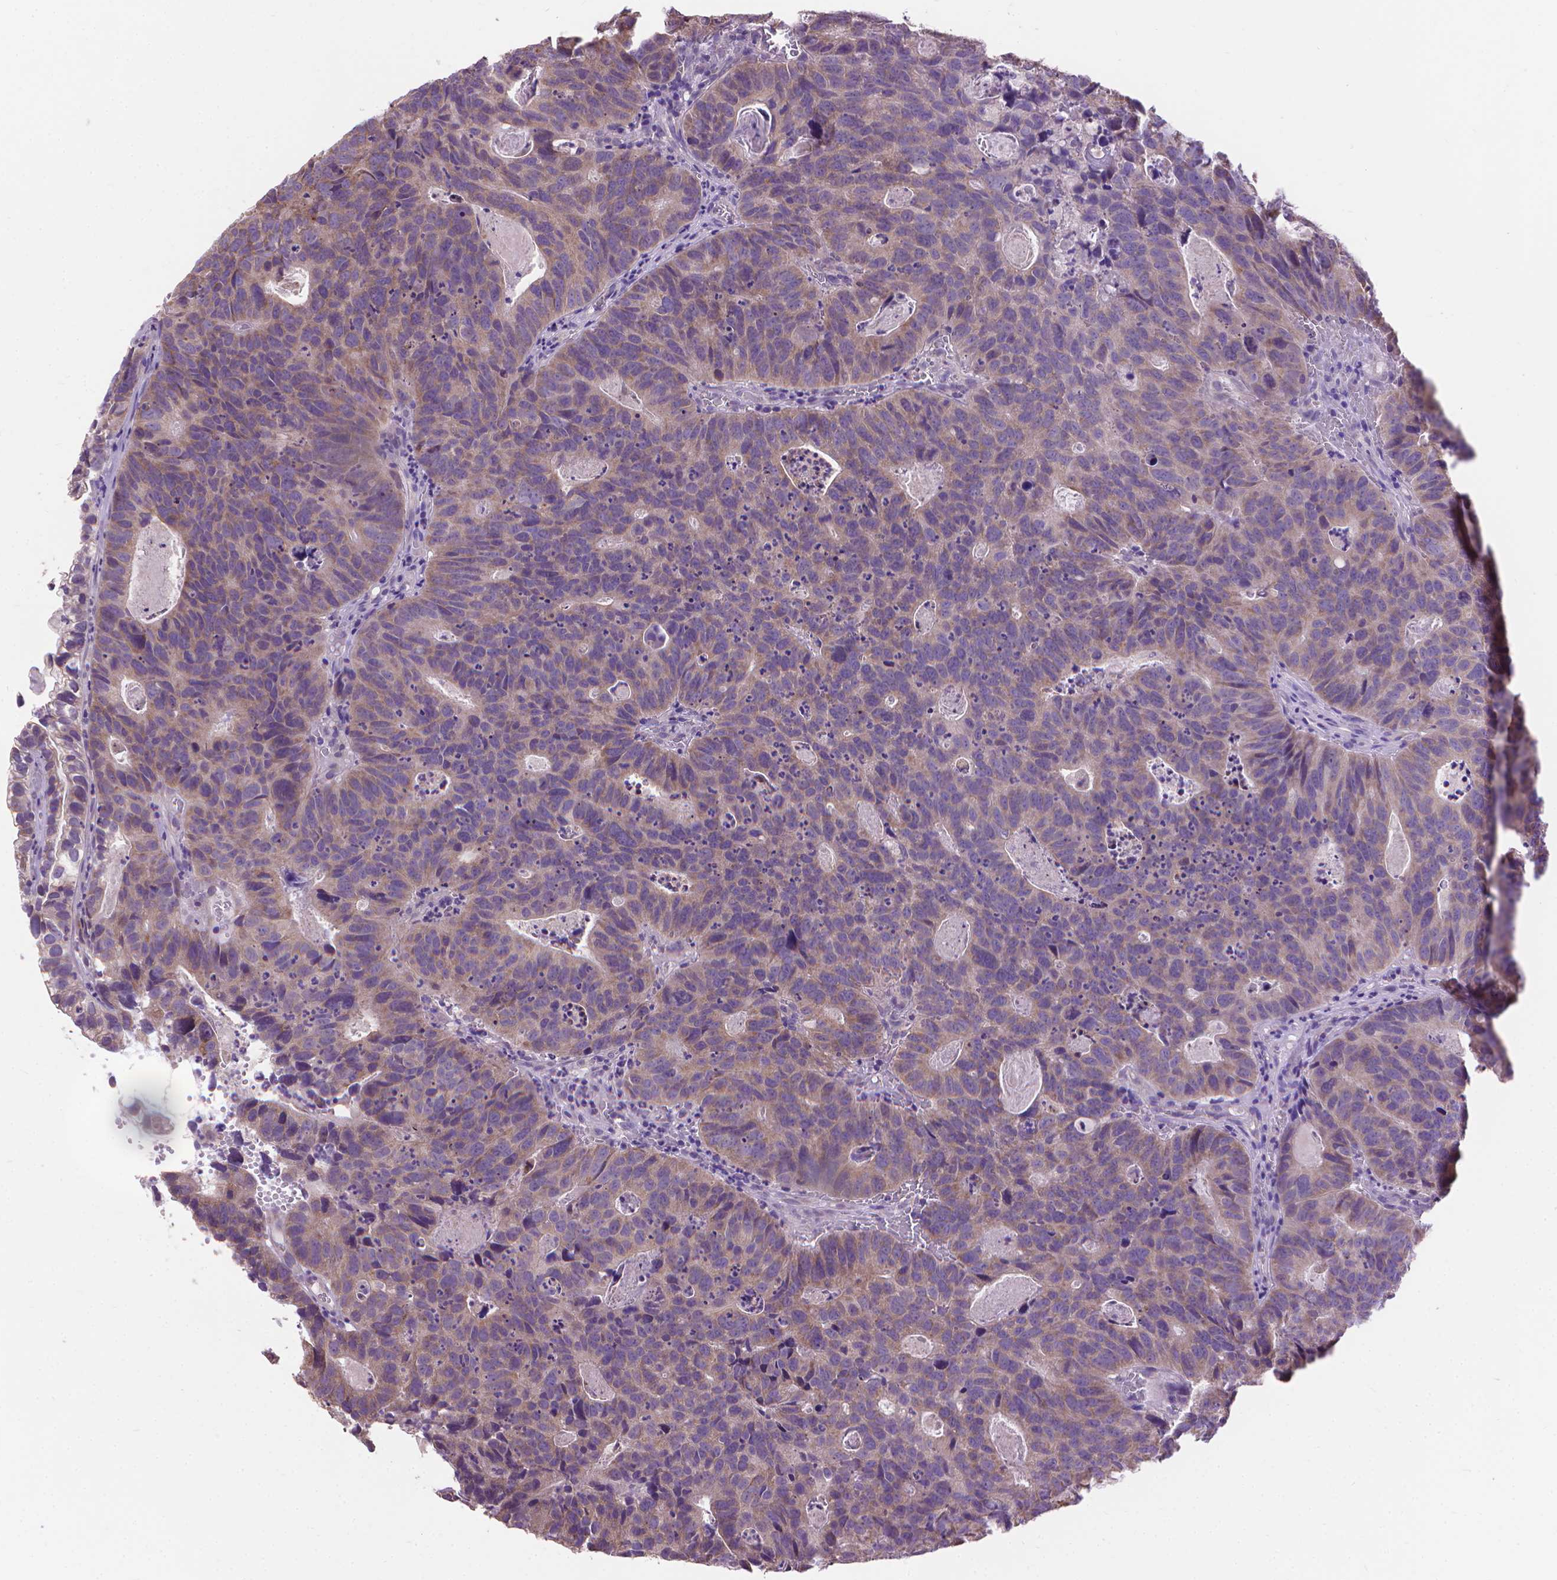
{"staining": {"intensity": "weak", "quantity": ">75%", "location": "cytoplasmic/membranous"}, "tissue": "head and neck cancer", "cell_type": "Tumor cells", "image_type": "cancer", "snomed": [{"axis": "morphology", "description": "Adenocarcinoma, NOS"}, {"axis": "topography", "description": "Head-Neck"}], "caption": "Head and neck cancer (adenocarcinoma) stained with a protein marker shows weak staining in tumor cells.", "gene": "SYN1", "patient": {"sex": "male", "age": 62}}